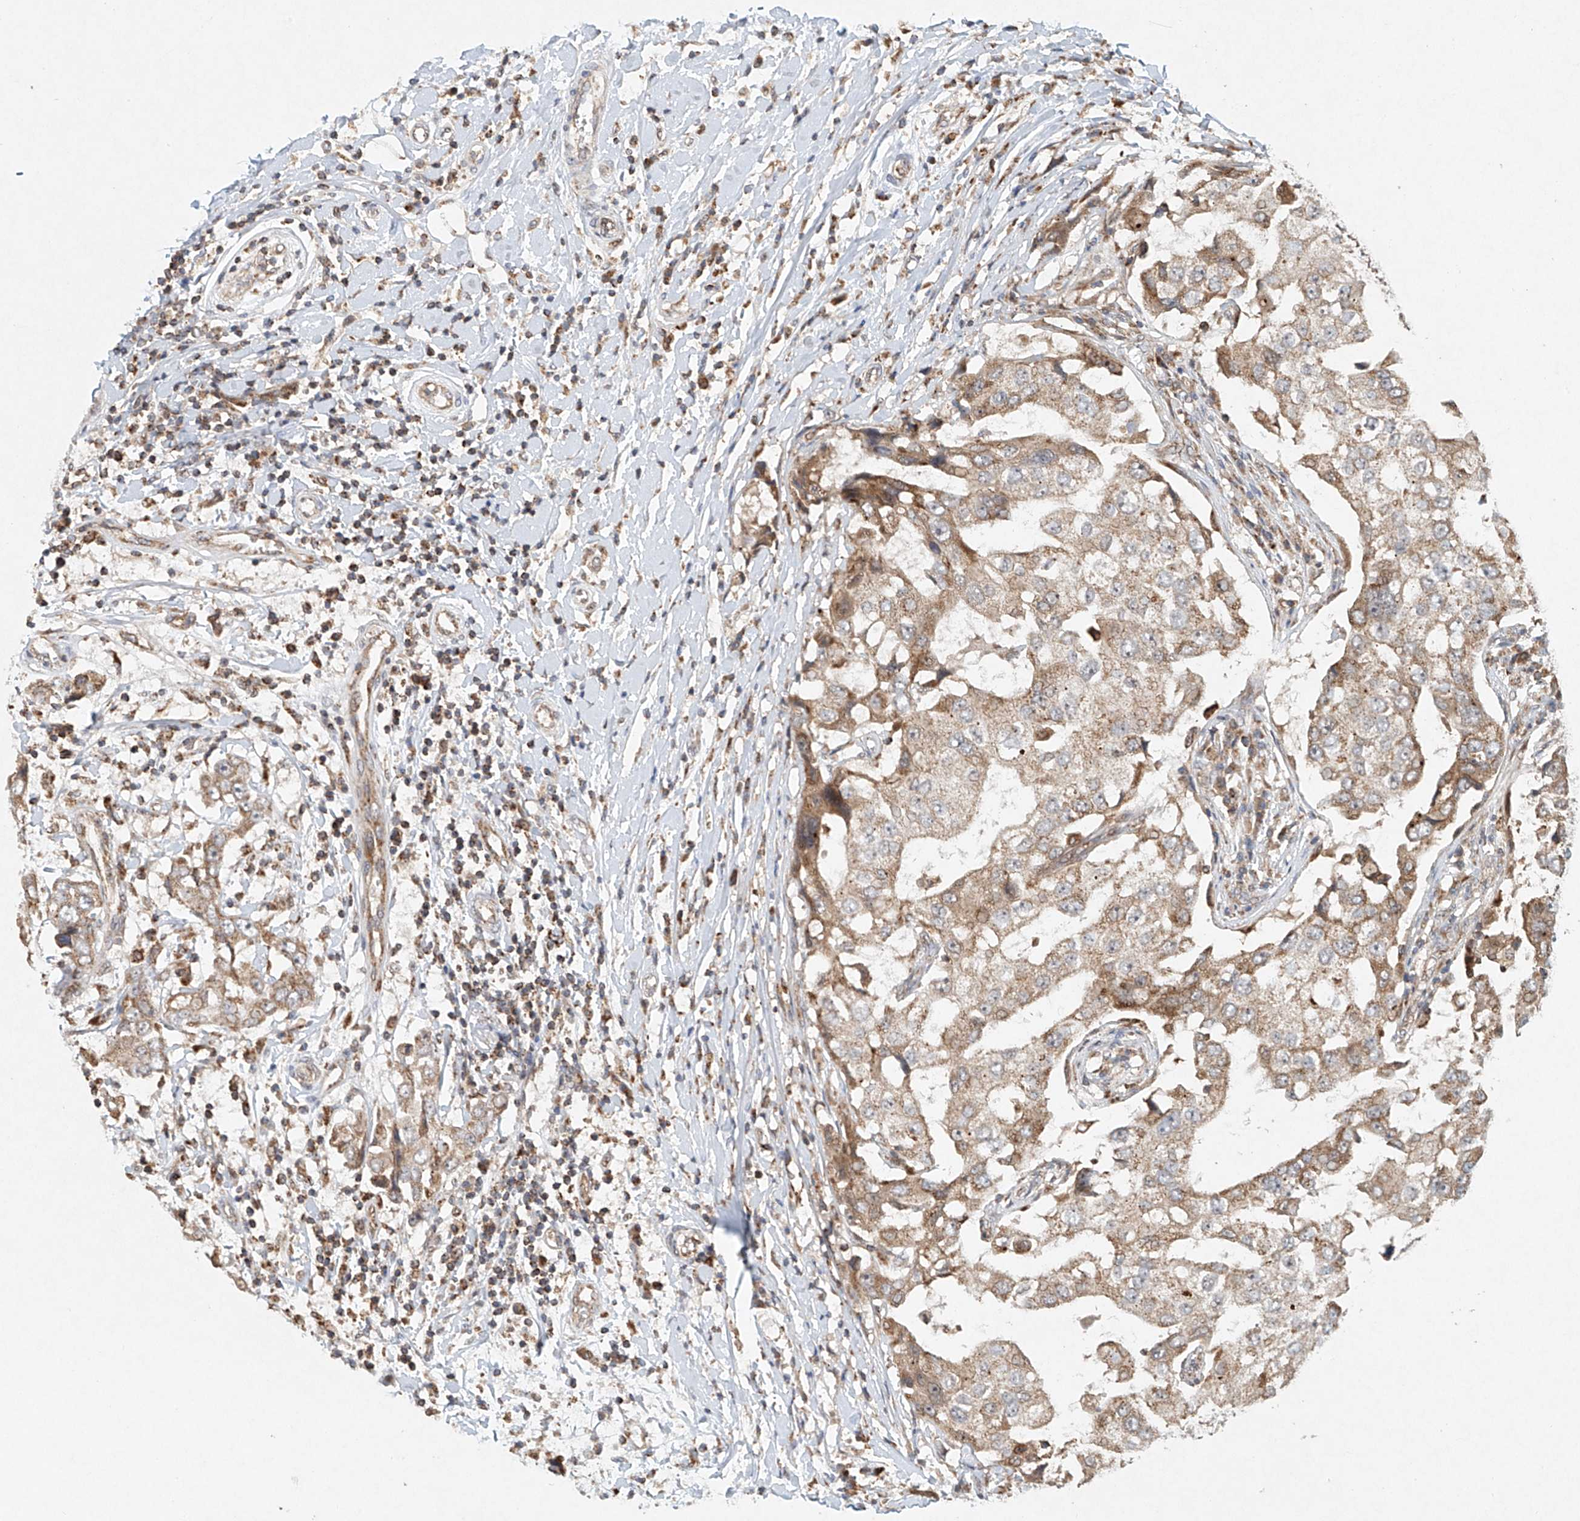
{"staining": {"intensity": "weak", "quantity": ">75%", "location": "cytoplasmic/membranous"}, "tissue": "breast cancer", "cell_type": "Tumor cells", "image_type": "cancer", "snomed": [{"axis": "morphology", "description": "Duct carcinoma"}, {"axis": "topography", "description": "Breast"}], "caption": "The immunohistochemical stain labels weak cytoplasmic/membranous positivity in tumor cells of breast cancer (intraductal carcinoma) tissue.", "gene": "DCAF11", "patient": {"sex": "female", "age": 27}}